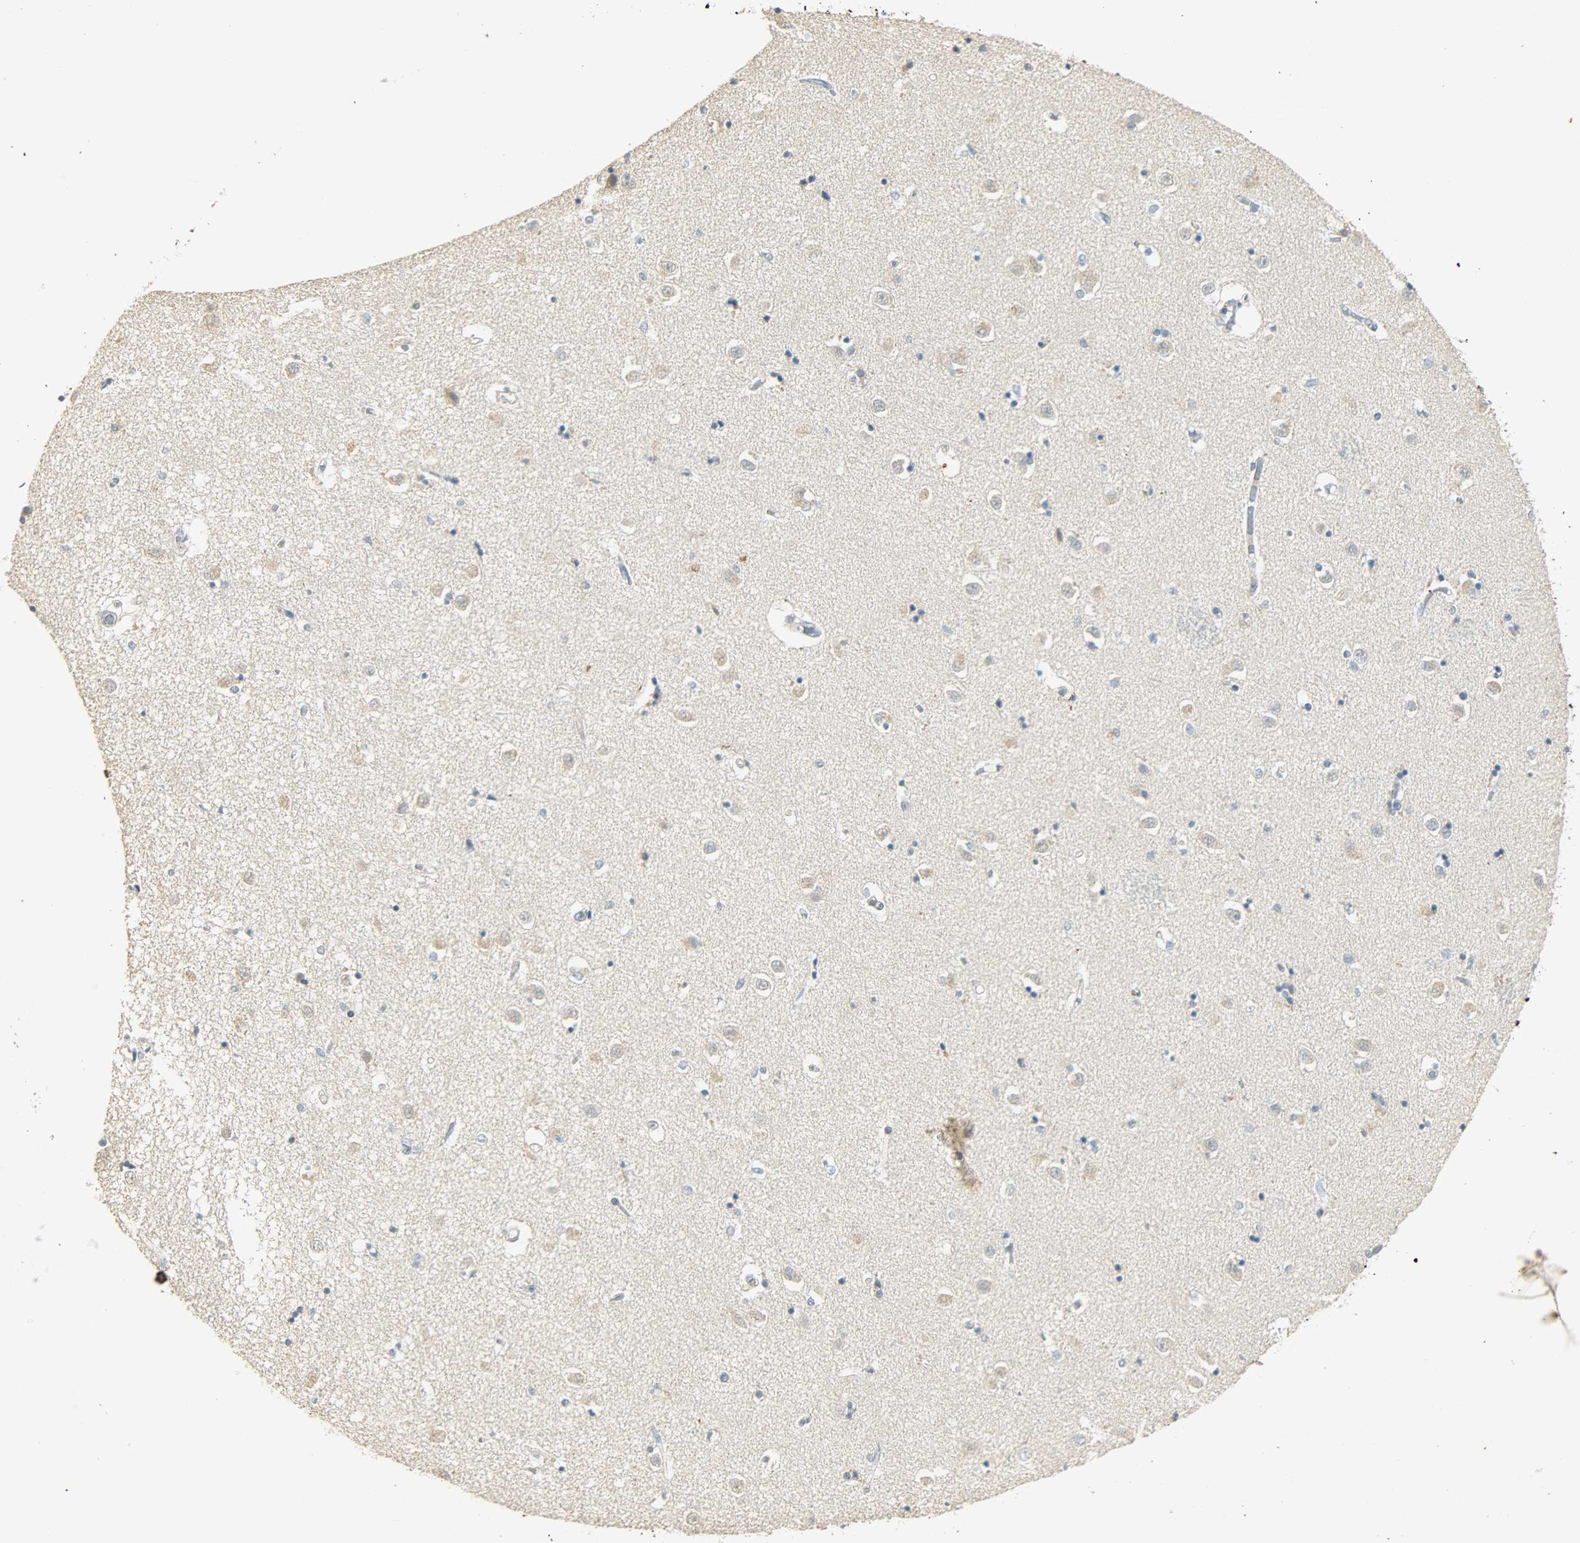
{"staining": {"intensity": "moderate", "quantity": "<25%", "location": "cytoplasmic/membranous"}, "tissue": "caudate", "cell_type": "Glial cells", "image_type": "normal", "snomed": [{"axis": "morphology", "description": "Normal tissue, NOS"}, {"axis": "topography", "description": "Lateral ventricle wall"}], "caption": "Immunohistochemistry staining of unremarkable caudate, which shows low levels of moderate cytoplasmic/membranous positivity in about <25% of glial cells indicating moderate cytoplasmic/membranous protein expression. The staining was performed using DAB (brown) for protein detection and nuclei were counterstained in hematoxylin (blue).", "gene": "USP13", "patient": {"sex": "female", "age": 54}}